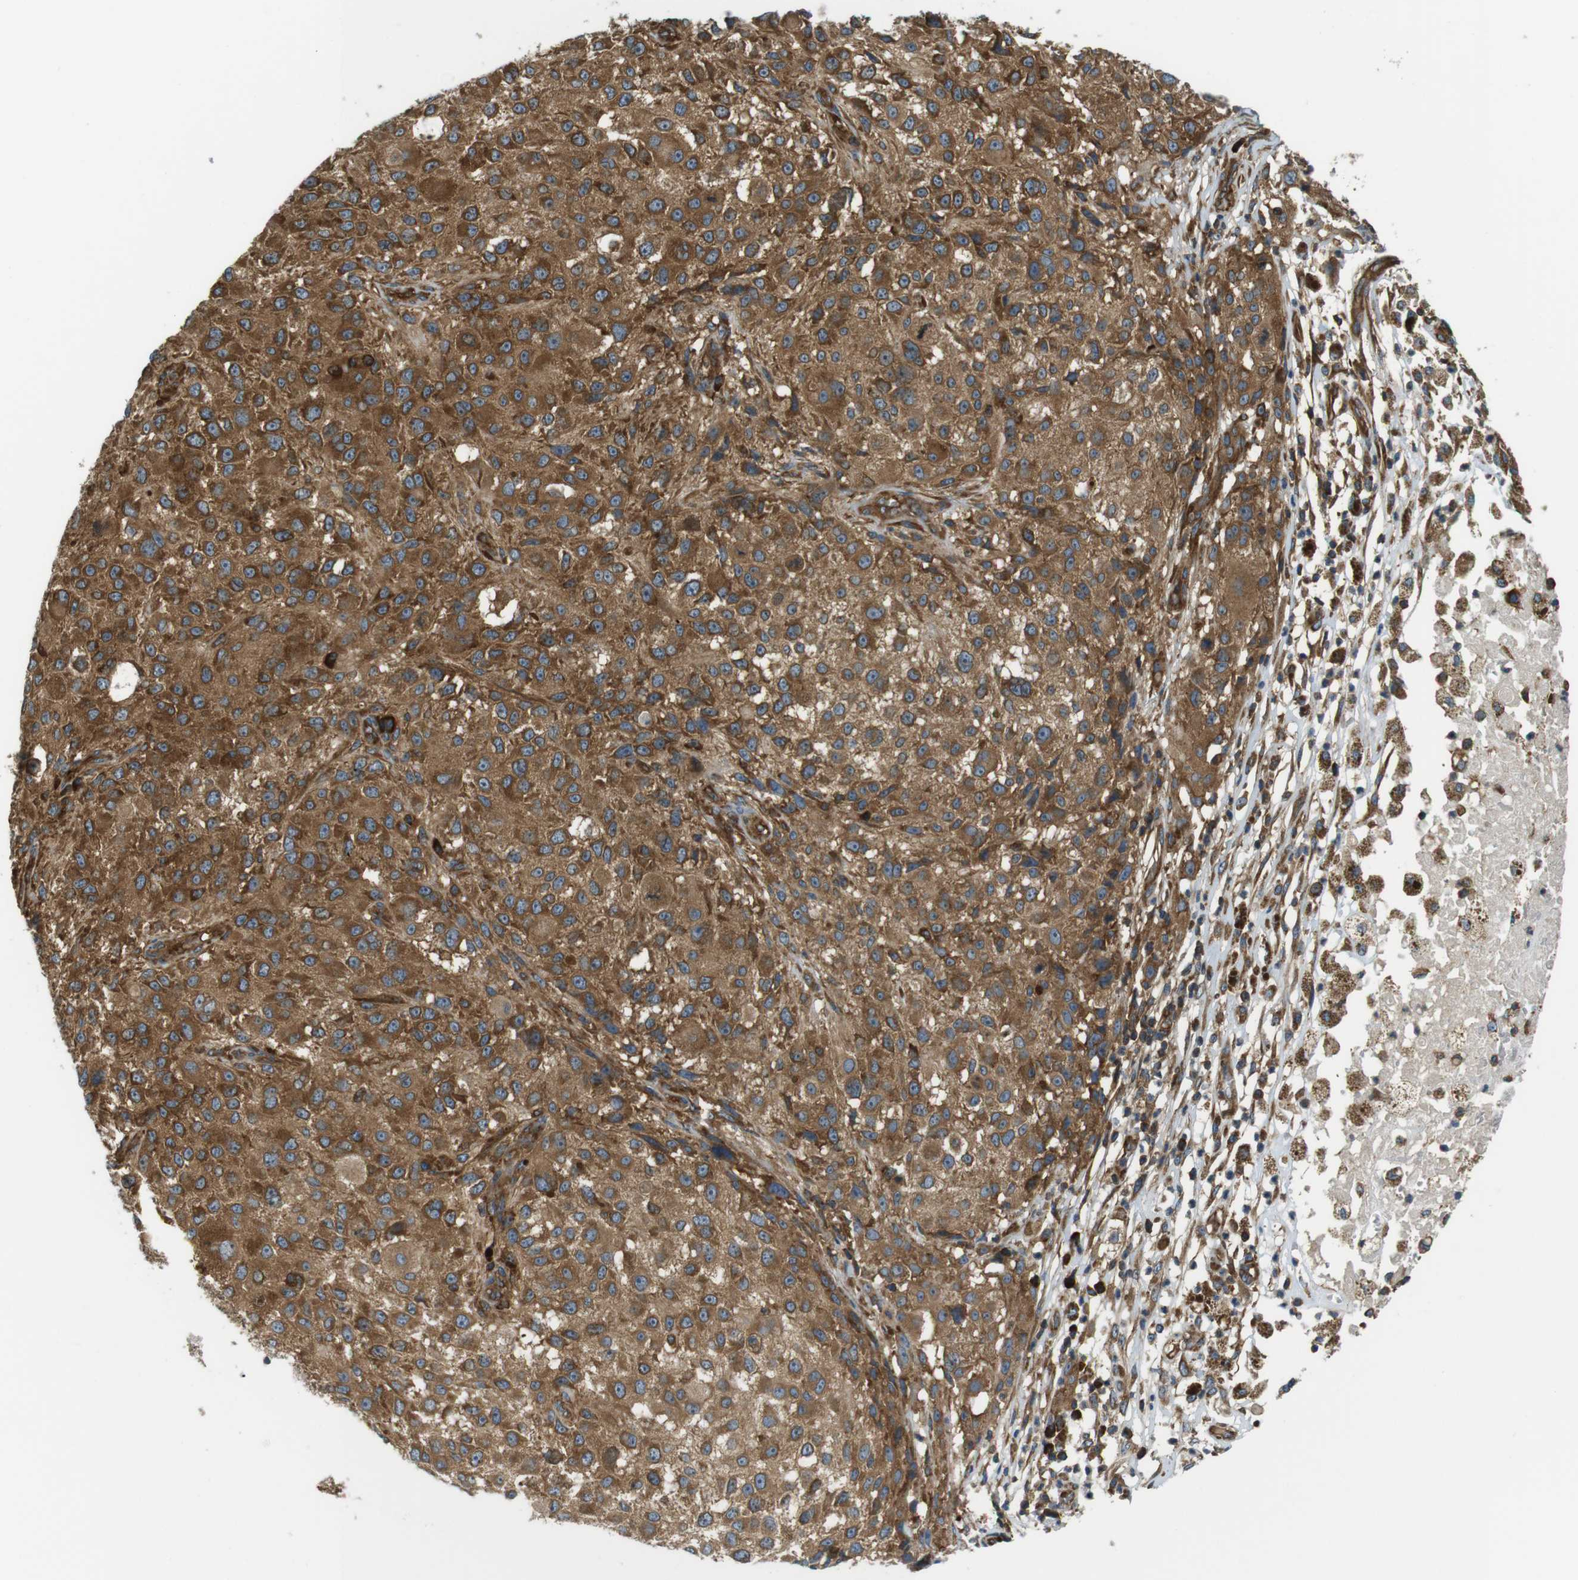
{"staining": {"intensity": "moderate", "quantity": ">75%", "location": "cytoplasmic/membranous"}, "tissue": "melanoma", "cell_type": "Tumor cells", "image_type": "cancer", "snomed": [{"axis": "morphology", "description": "Necrosis, NOS"}, {"axis": "morphology", "description": "Malignant melanoma, NOS"}, {"axis": "topography", "description": "Skin"}], "caption": "Protein staining of malignant melanoma tissue shows moderate cytoplasmic/membranous staining in about >75% of tumor cells.", "gene": "TSC1", "patient": {"sex": "female", "age": 87}}